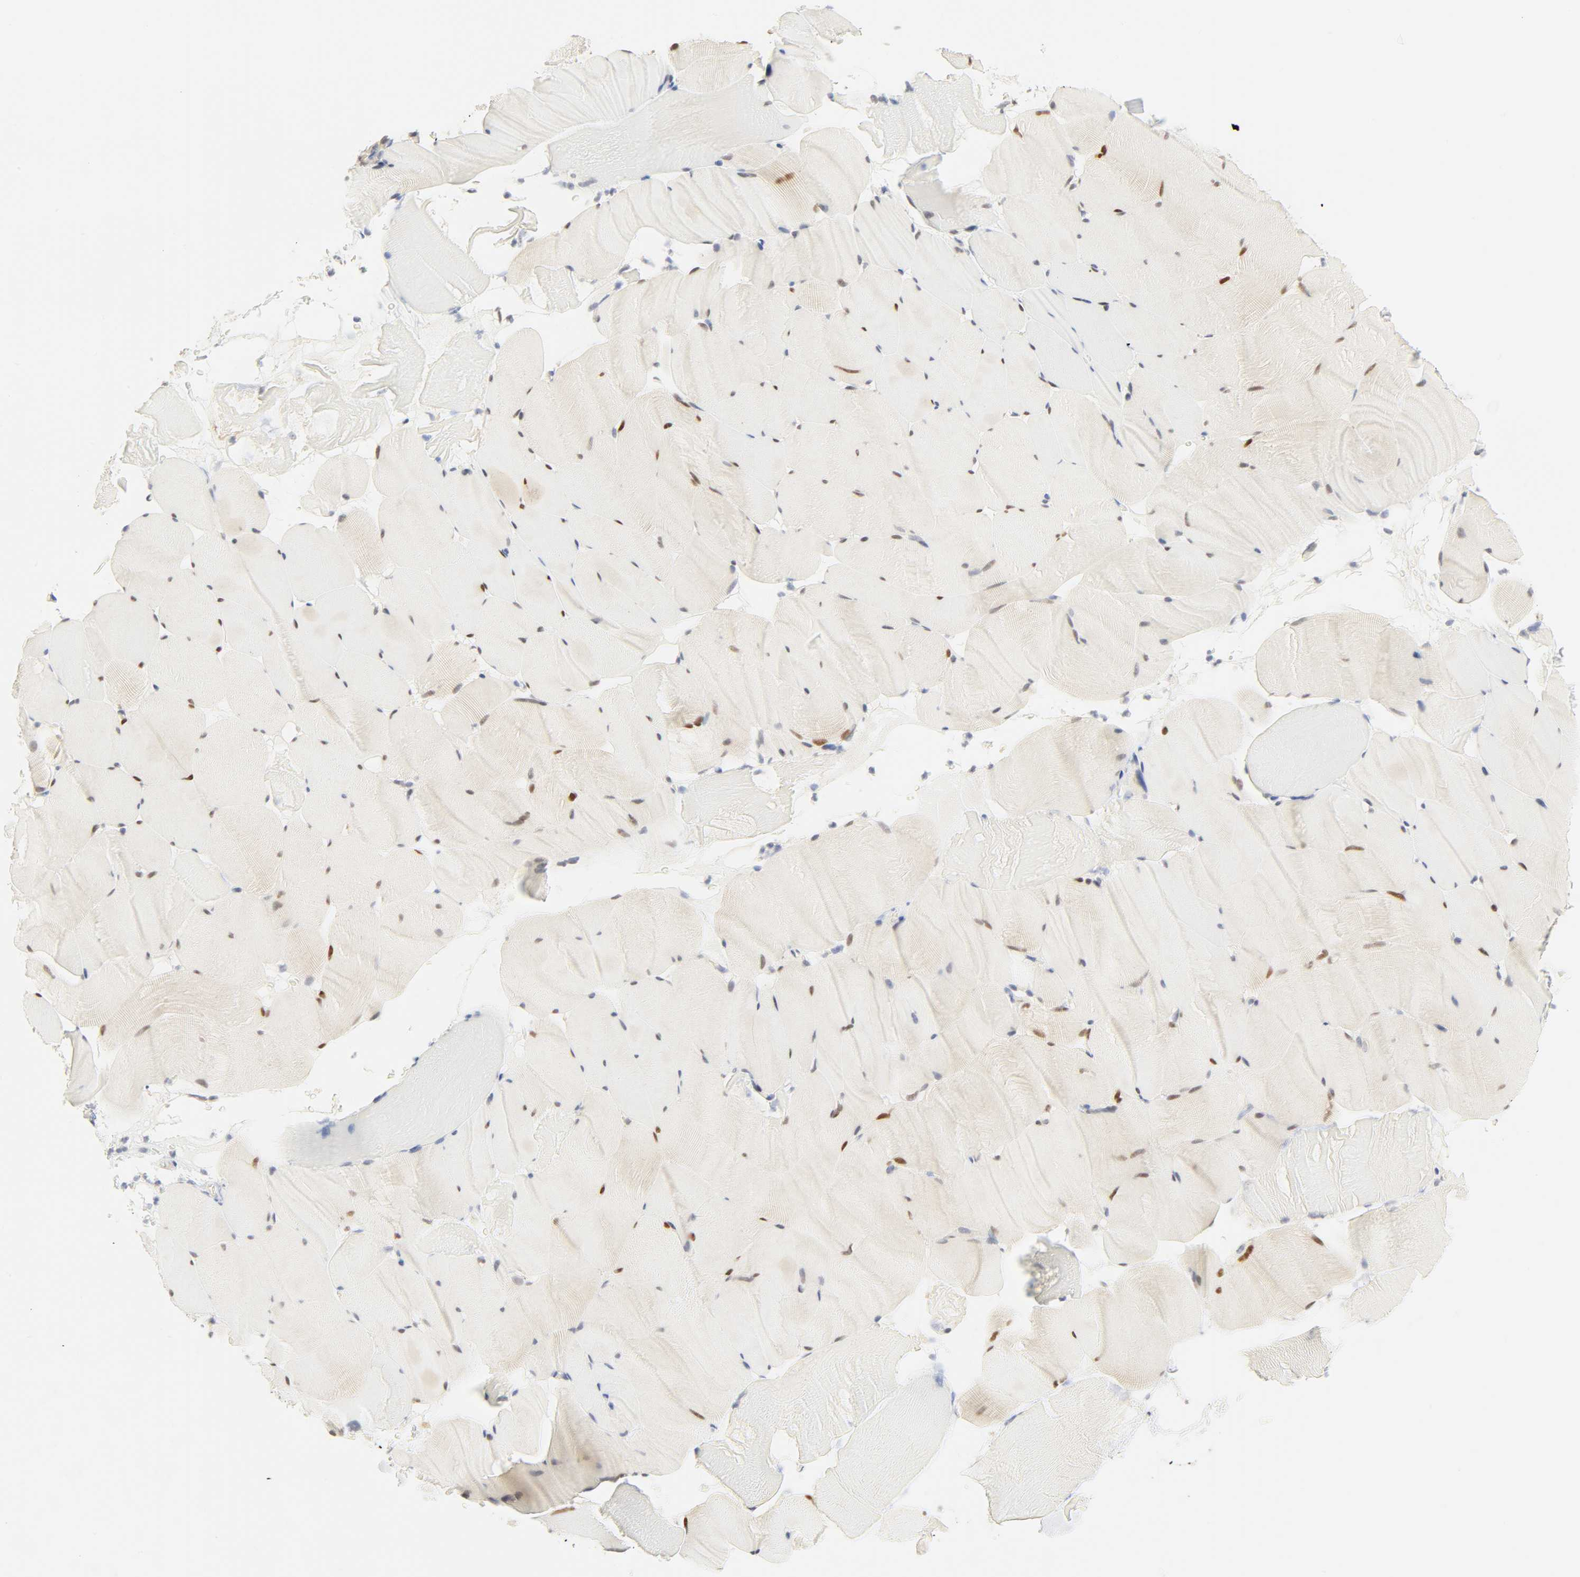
{"staining": {"intensity": "moderate", "quantity": "25%-75%", "location": "nuclear"}, "tissue": "skeletal muscle", "cell_type": "Myocytes", "image_type": "normal", "snomed": [{"axis": "morphology", "description": "Normal tissue, NOS"}, {"axis": "topography", "description": "Skeletal muscle"}], "caption": "DAB (3,3'-diaminobenzidine) immunohistochemical staining of normal human skeletal muscle exhibits moderate nuclear protein expression in approximately 25%-75% of myocytes. (Stains: DAB (3,3'-diaminobenzidine) in brown, nuclei in blue, Microscopy: brightfield microscopy at high magnification).", "gene": "ACSS2", "patient": {"sex": "male", "age": 62}}